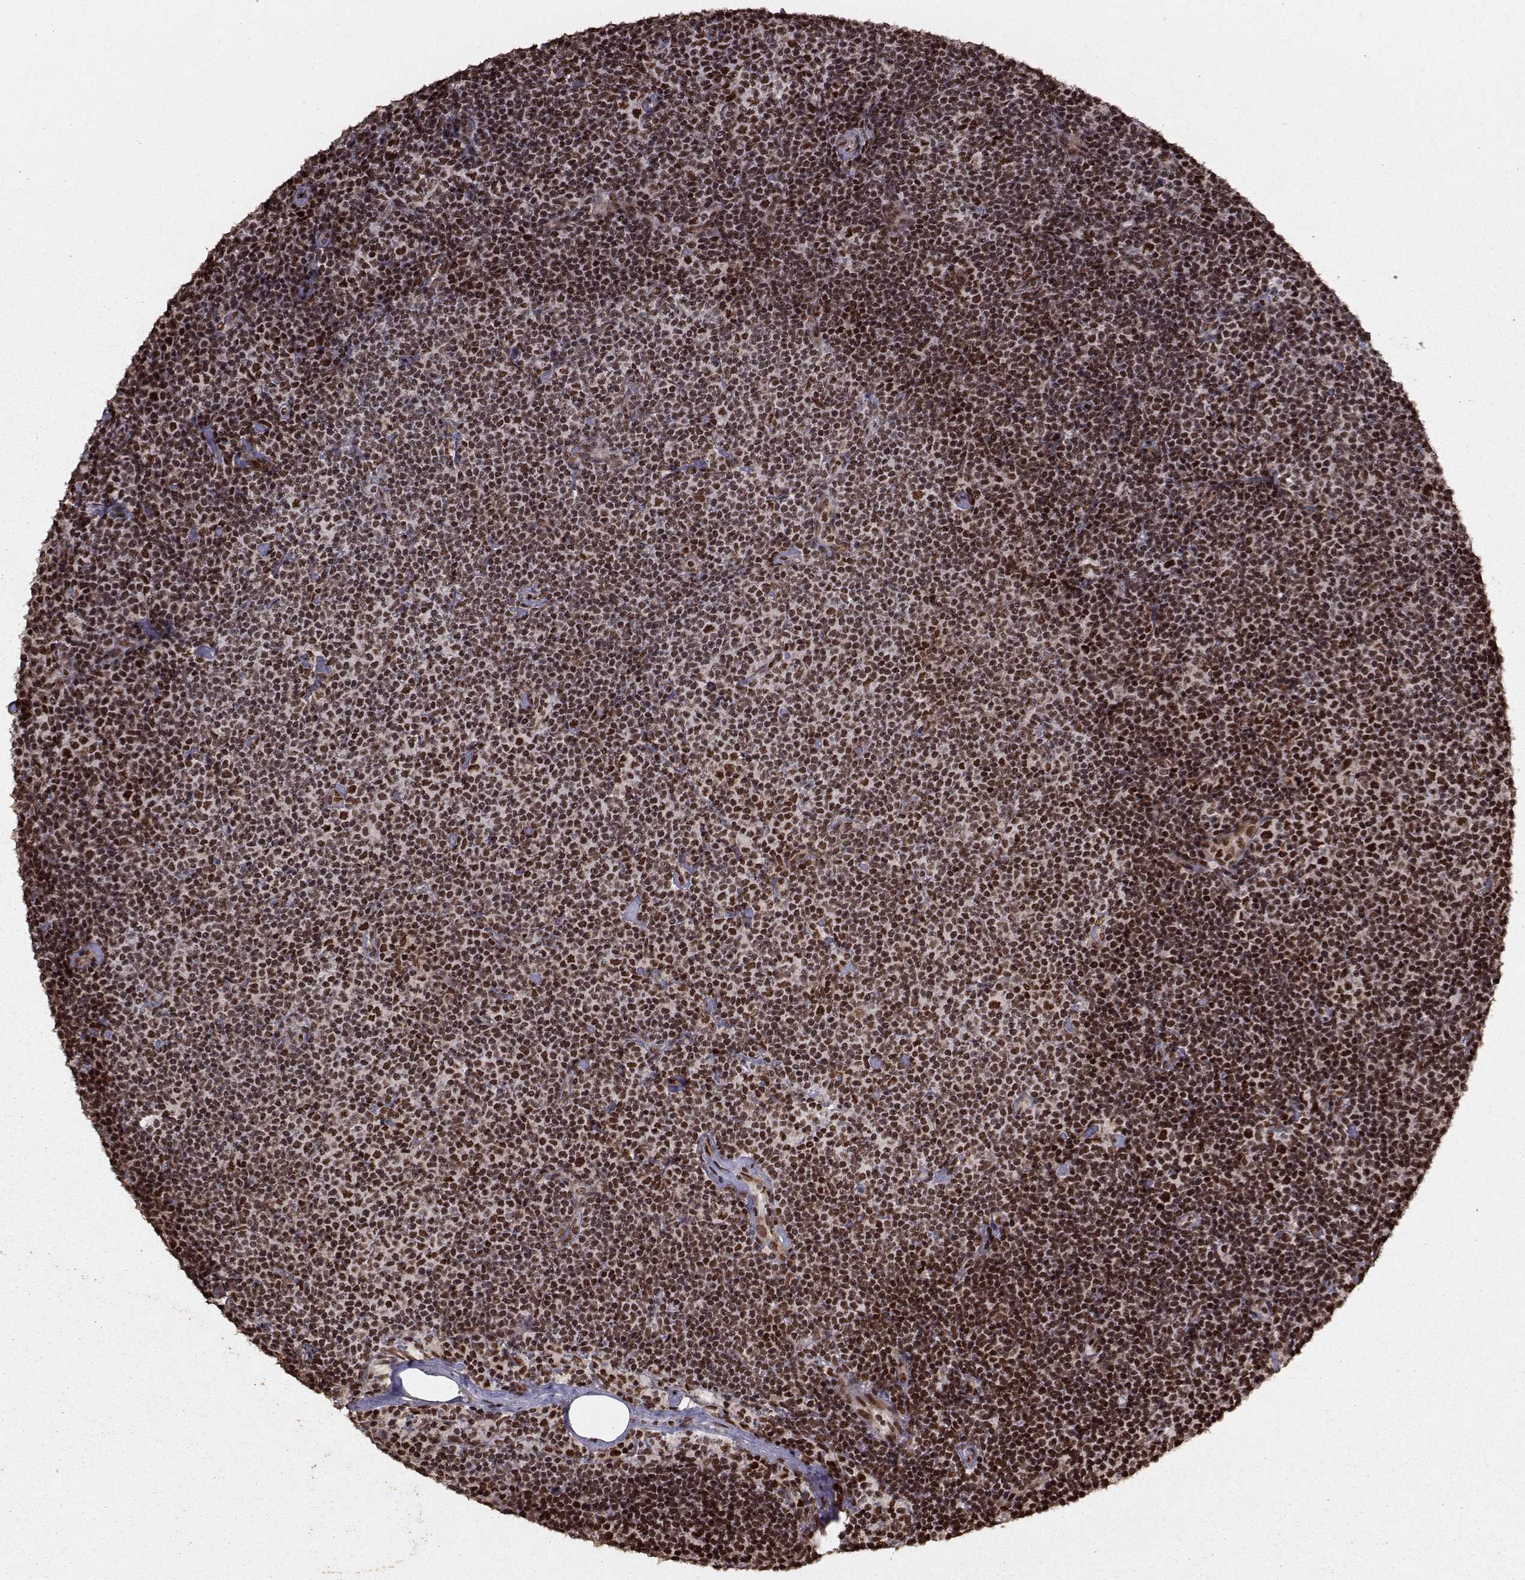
{"staining": {"intensity": "strong", "quantity": "25%-75%", "location": "nuclear"}, "tissue": "lymphoma", "cell_type": "Tumor cells", "image_type": "cancer", "snomed": [{"axis": "morphology", "description": "Malignant lymphoma, non-Hodgkin's type, Low grade"}, {"axis": "topography", "description": "Lymph node"}], "caption": "The photomicrograph exhibits immunohistochemical staining of lymphoma. There is strong nuclear positivity is identified in approximately 25%-75% of tumor cells.", "gene": "SF1", "patient": {"sex": "male", "age": 81}}